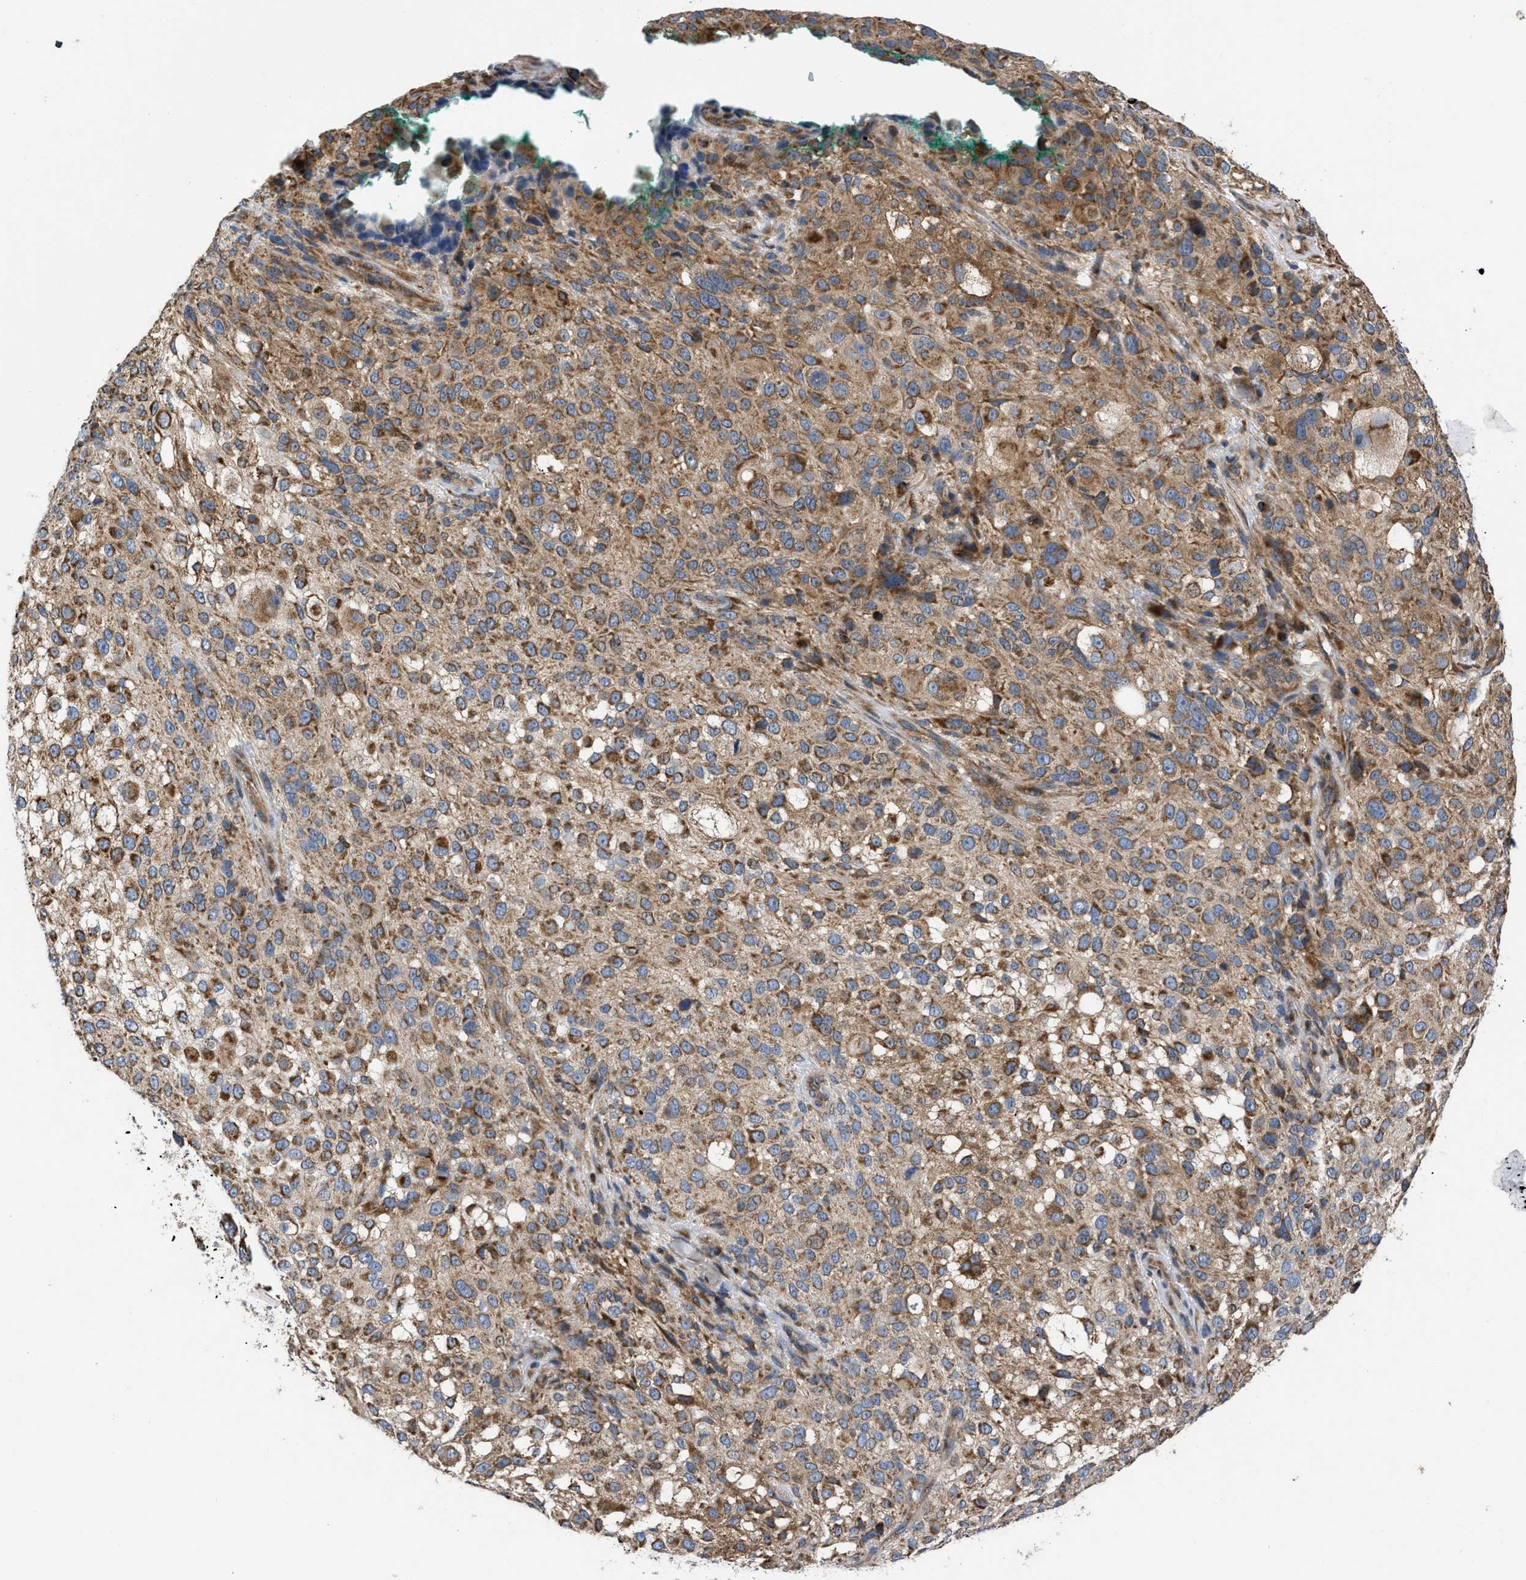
{"staining": {"intensity": "moderate", "quantity": ">75%", "location": "cytoplasmic/membranous"}, "tissue": "melanoma", "cell_type": "Tumor cells", "image_type": "cancer", "snomed": [{"axis": "morphology", "description": "Necrosis, NOS"}, {"axis": "morphology", "description": "Malignant melanoma, NOS"}, {"axis": "topography", "description": "Skin"}], "caption": "The immunohistochemical stain shows moderate cytoplasmic/membranous expression in tumor cells of malignant melanoma tissue.", "gene": "OPTN", "patient": {"sex": "female", "age": 87}}